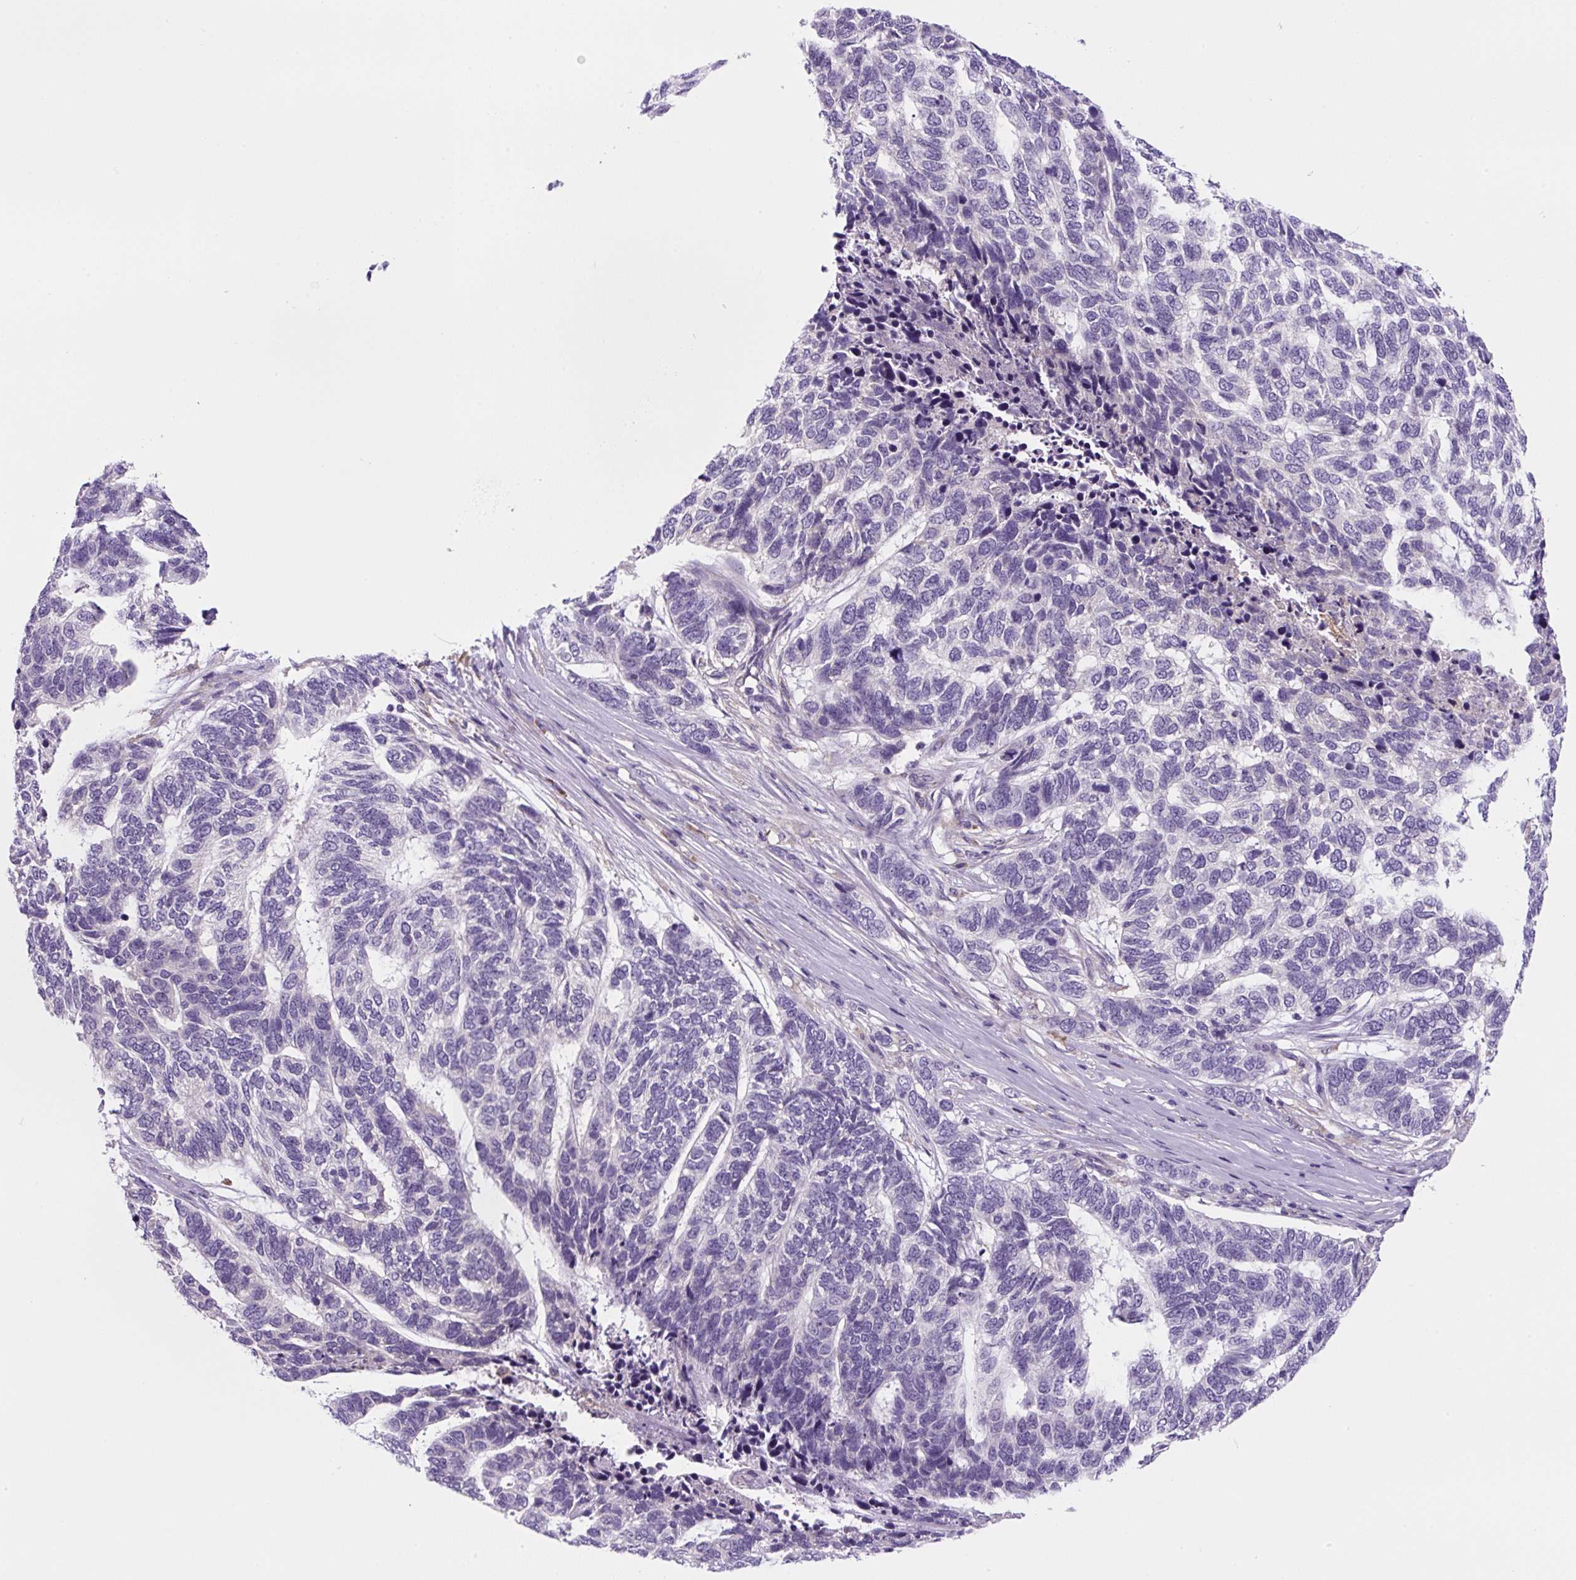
{"staining": {"intensity": "negative", "quantity": "none", "location": "none"}, "tissue": "skin cancer", "cell_type": "Tumor cells", "image_type": "cancer", "snomed": [{"axis": "morphology", "description": "Basal cell carcinoma"}, {"axis": "topography", "description": "Skin"}], "caption": "An IHC micrograph of skin cancer is shown. There is no staining in tumor cells of skin cancer.", "gene": "FZD5", "patient": {"sex": "female", "age": 65}}